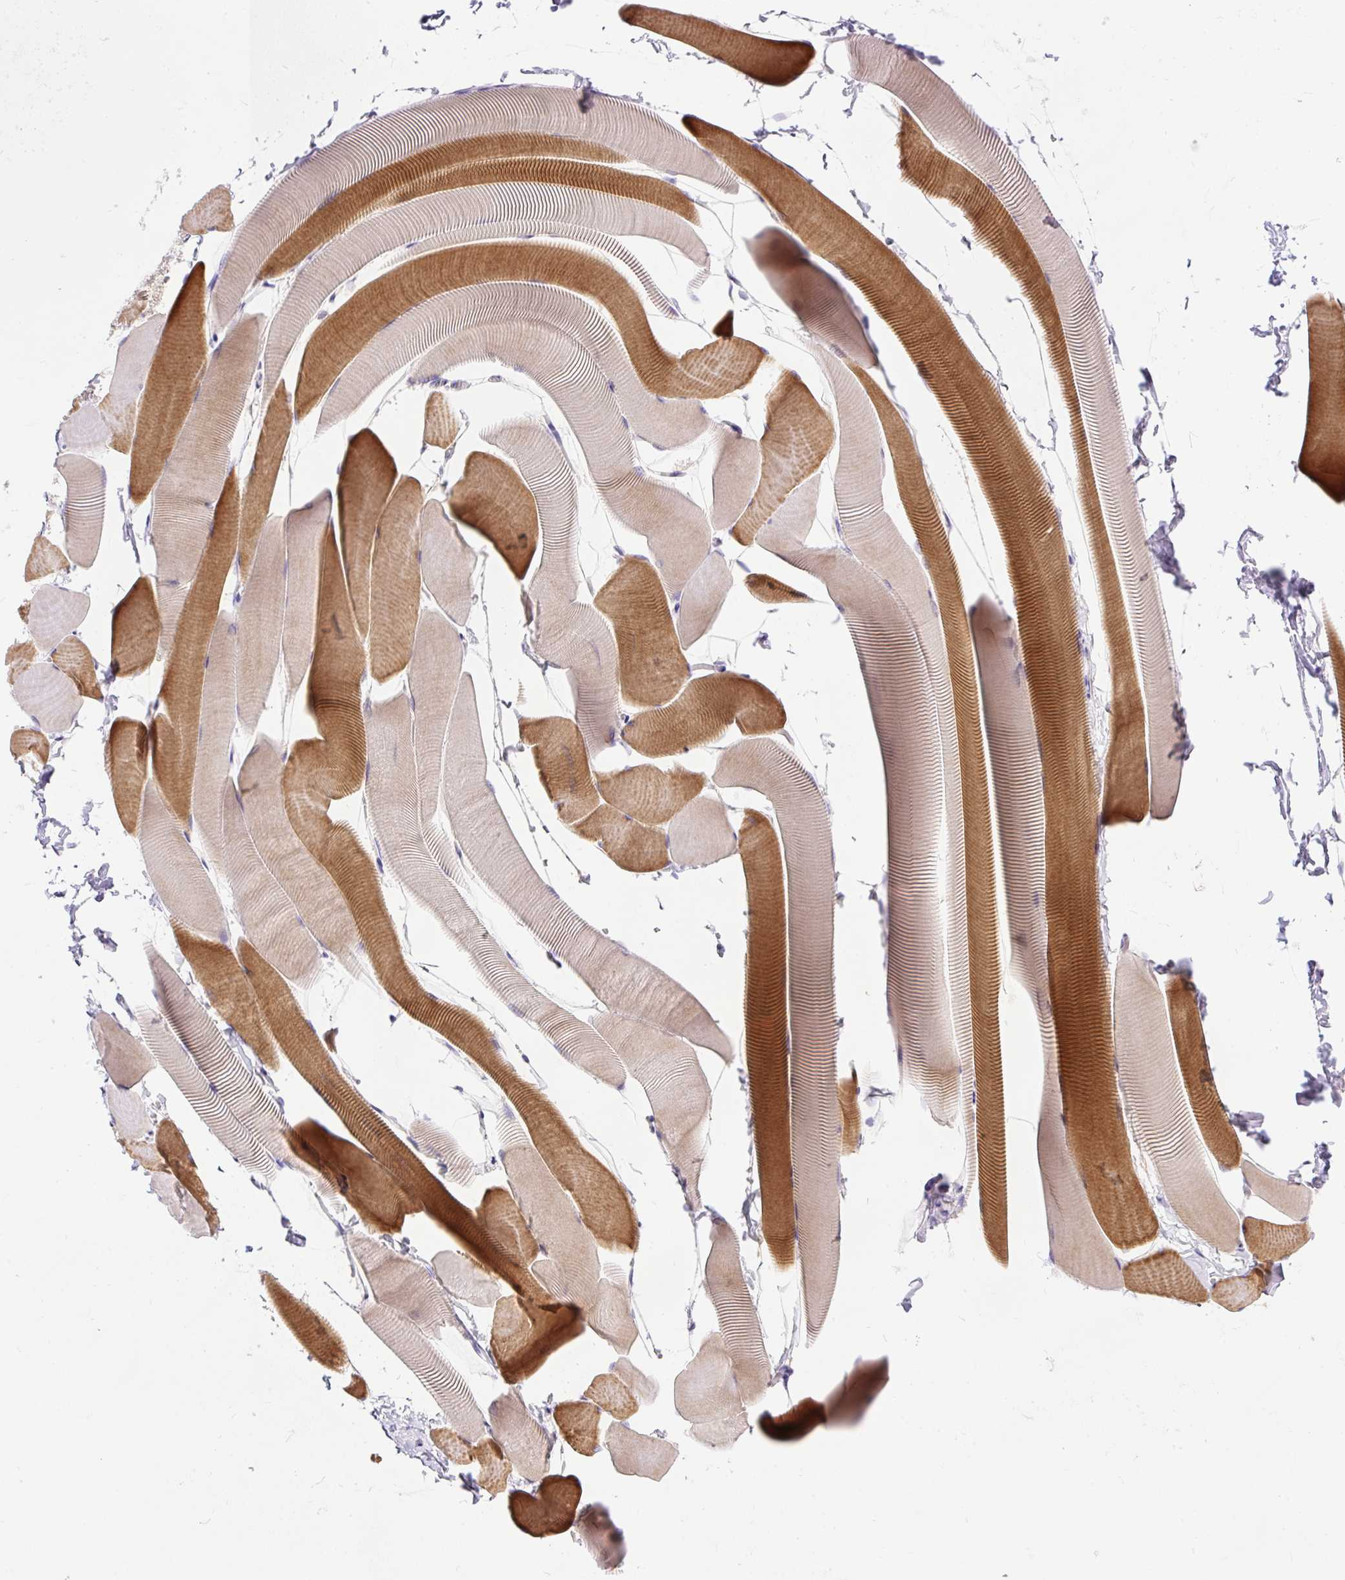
{"staining": {"intensity": "strong", "quantity": "25%-75%", "location": "cytoplasmic/membranous"}, "tissue": "skeletal muscle", "cell_type": "Myocytes", "image_type": "normal", "snomed": [{"axis": "morphology", "description": "Normal tissue, NOS"}, {"axis": "topography", "description": "Skeletal muscle"}], "caption": "The histopathology image displays a brown stain indicating the presence of a protein in the cytoplasmic/membranous of myocytes in skeletal muscle.", "gene": "KRTAP20", "patient": {"sex": "male", "age": 25}}